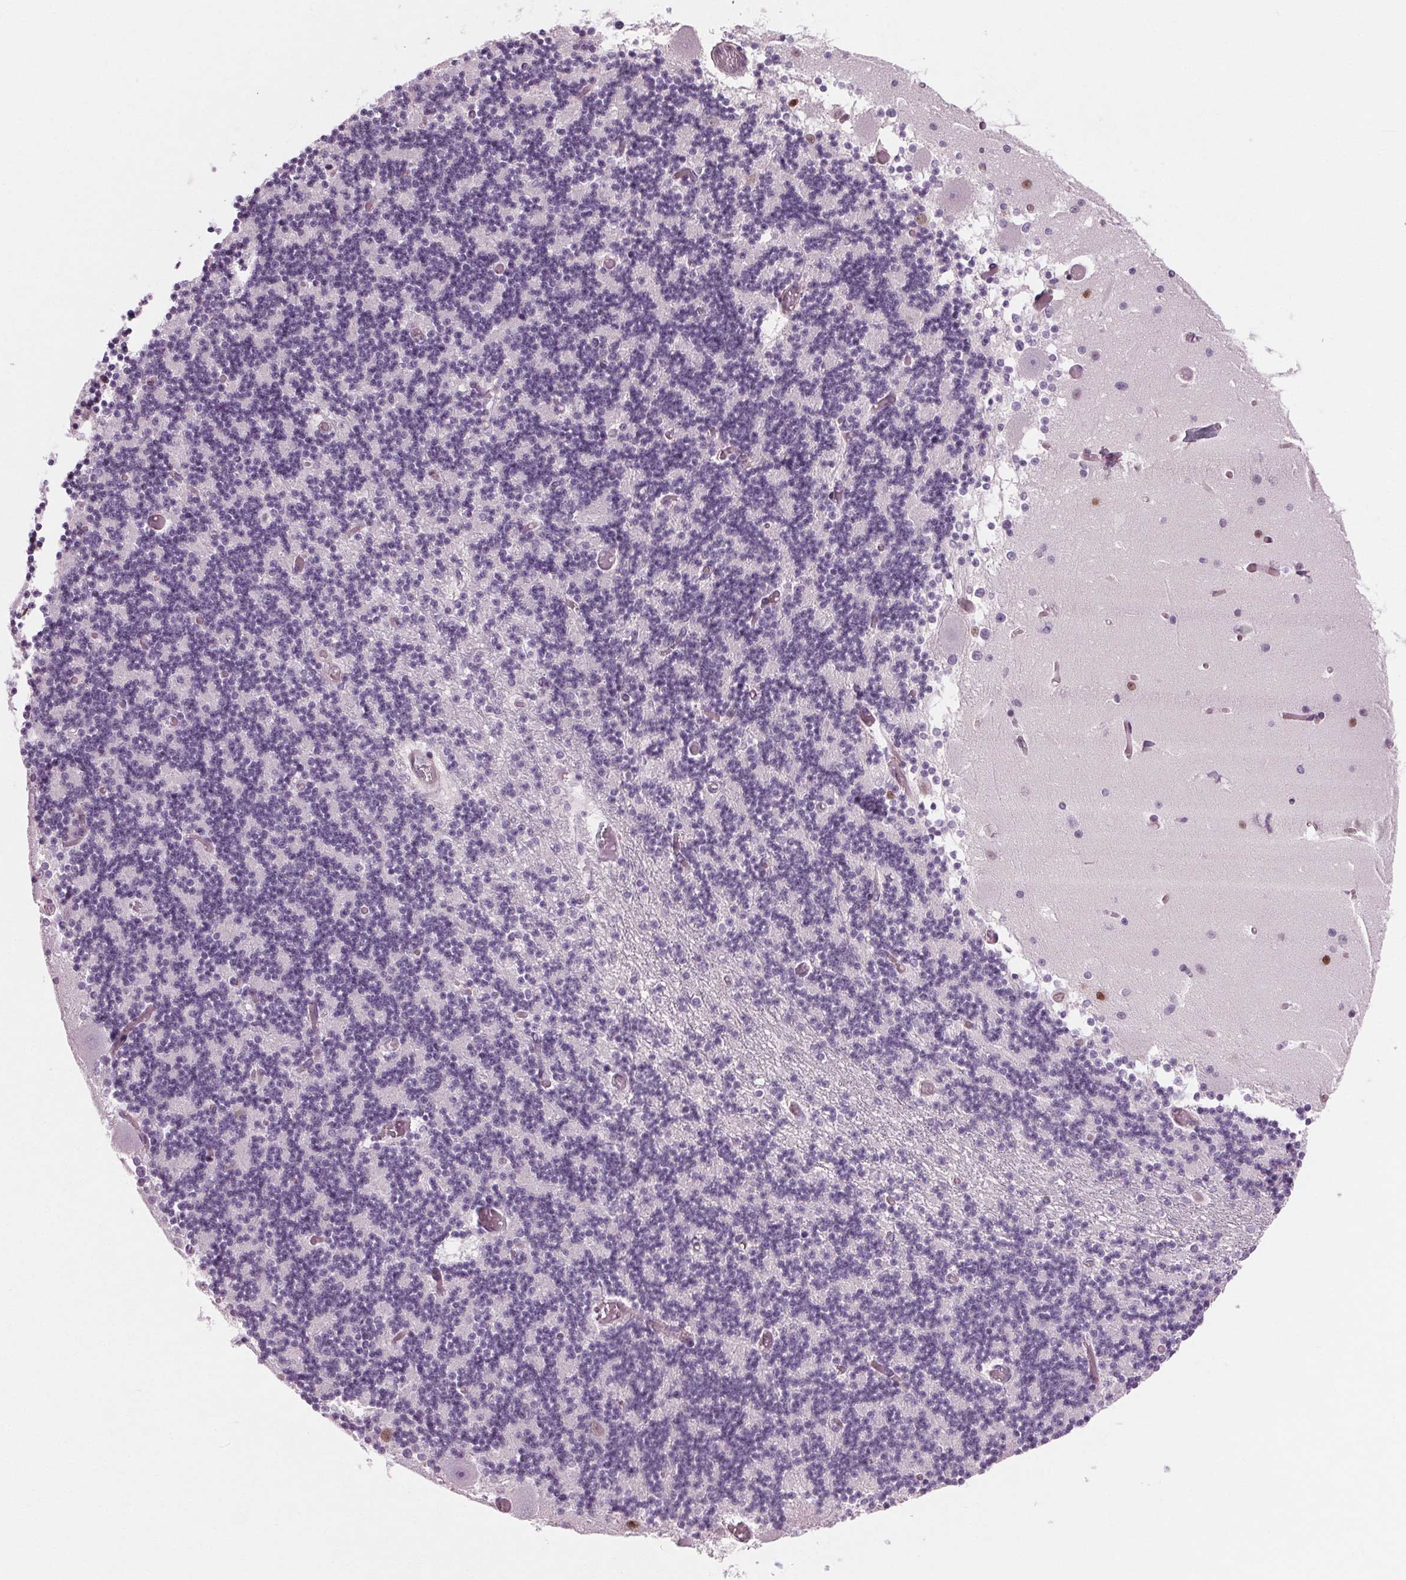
{"staining": {"intensity": "negative", "quantity": "none", "location": "none"}, "tissue": "cerebellum", "cell_type": "Cells in granular layer", "image_type": "normal", "snomed": [{"axis": "morphology", "description": "Normal tissue, NOS"}, {"axis": "topography", "description": "Cerebellum"}], "caption": "Cerebellum was stained to show a protein in brown. There is no significant staining in cells in granular layer. Nuclei are stained in blue.", "gene": "BHLHE22", "patient": {"sex": "female", "age": 28}}